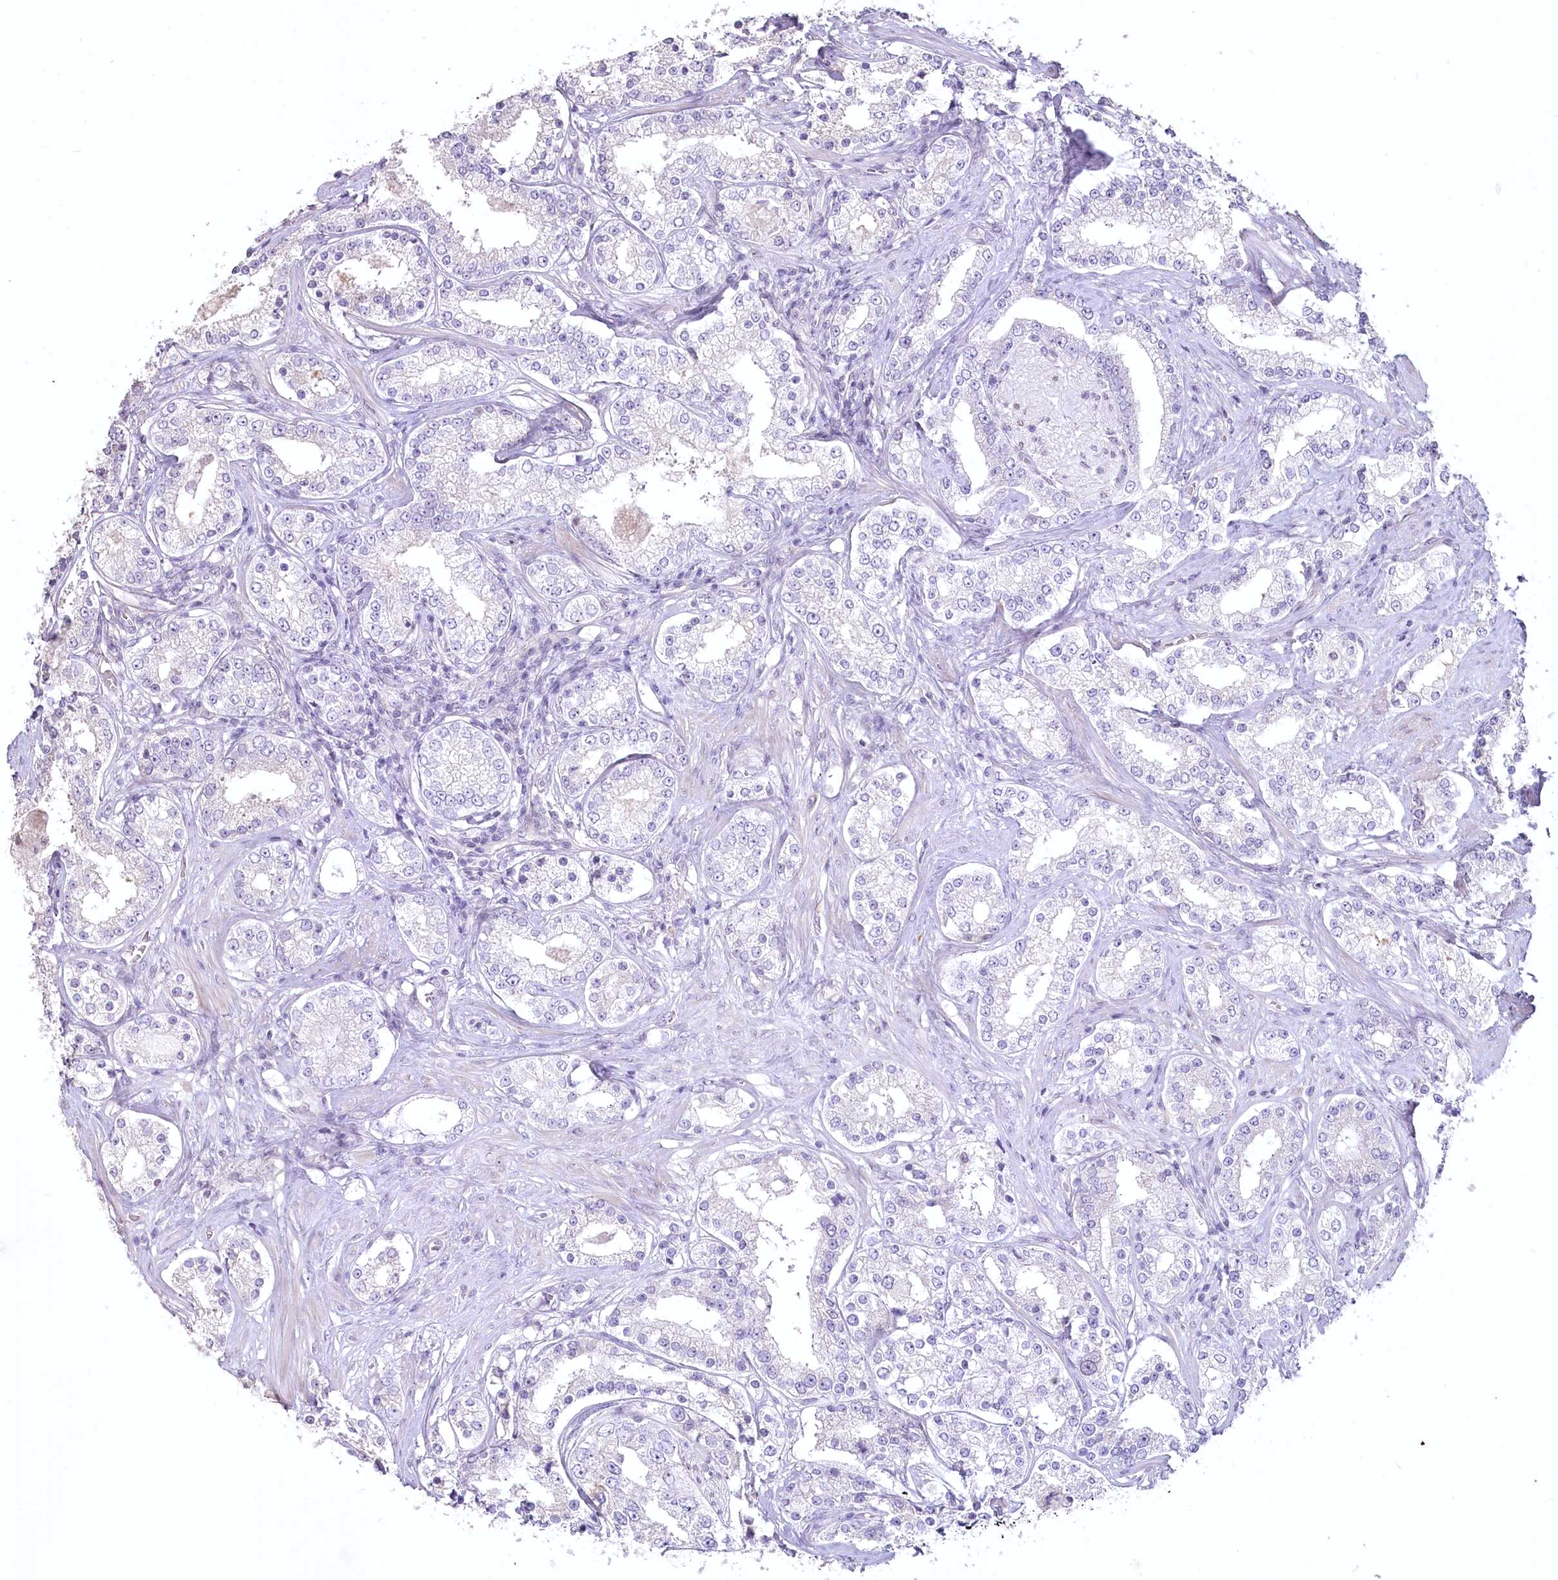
{"staining": {"intensity": "negative", "quantity": "none", "location": "none"}, "tissue": "prostate cancer", "cell_type": "Tumor cells", "image_type": "cancer", "snomed": [{"axis": "morphology", "description": "Normal tissue, NOS"}, {"axis": "morphology", "description": "Adenocarcinoma, High grade"}, {"axis": "topography", "description": "Prostate"}], "caption": "High magnification brightfield microscopy of prostate cancer (high-grade adenocarcinoma) stained with DAB (brown) and counterstained with hematoxylin (blue): tumor cells show no significant staining. Nuclei are stained in blue.", "gene": "USP11", "patient": {"sex": "male", "age": 83}}